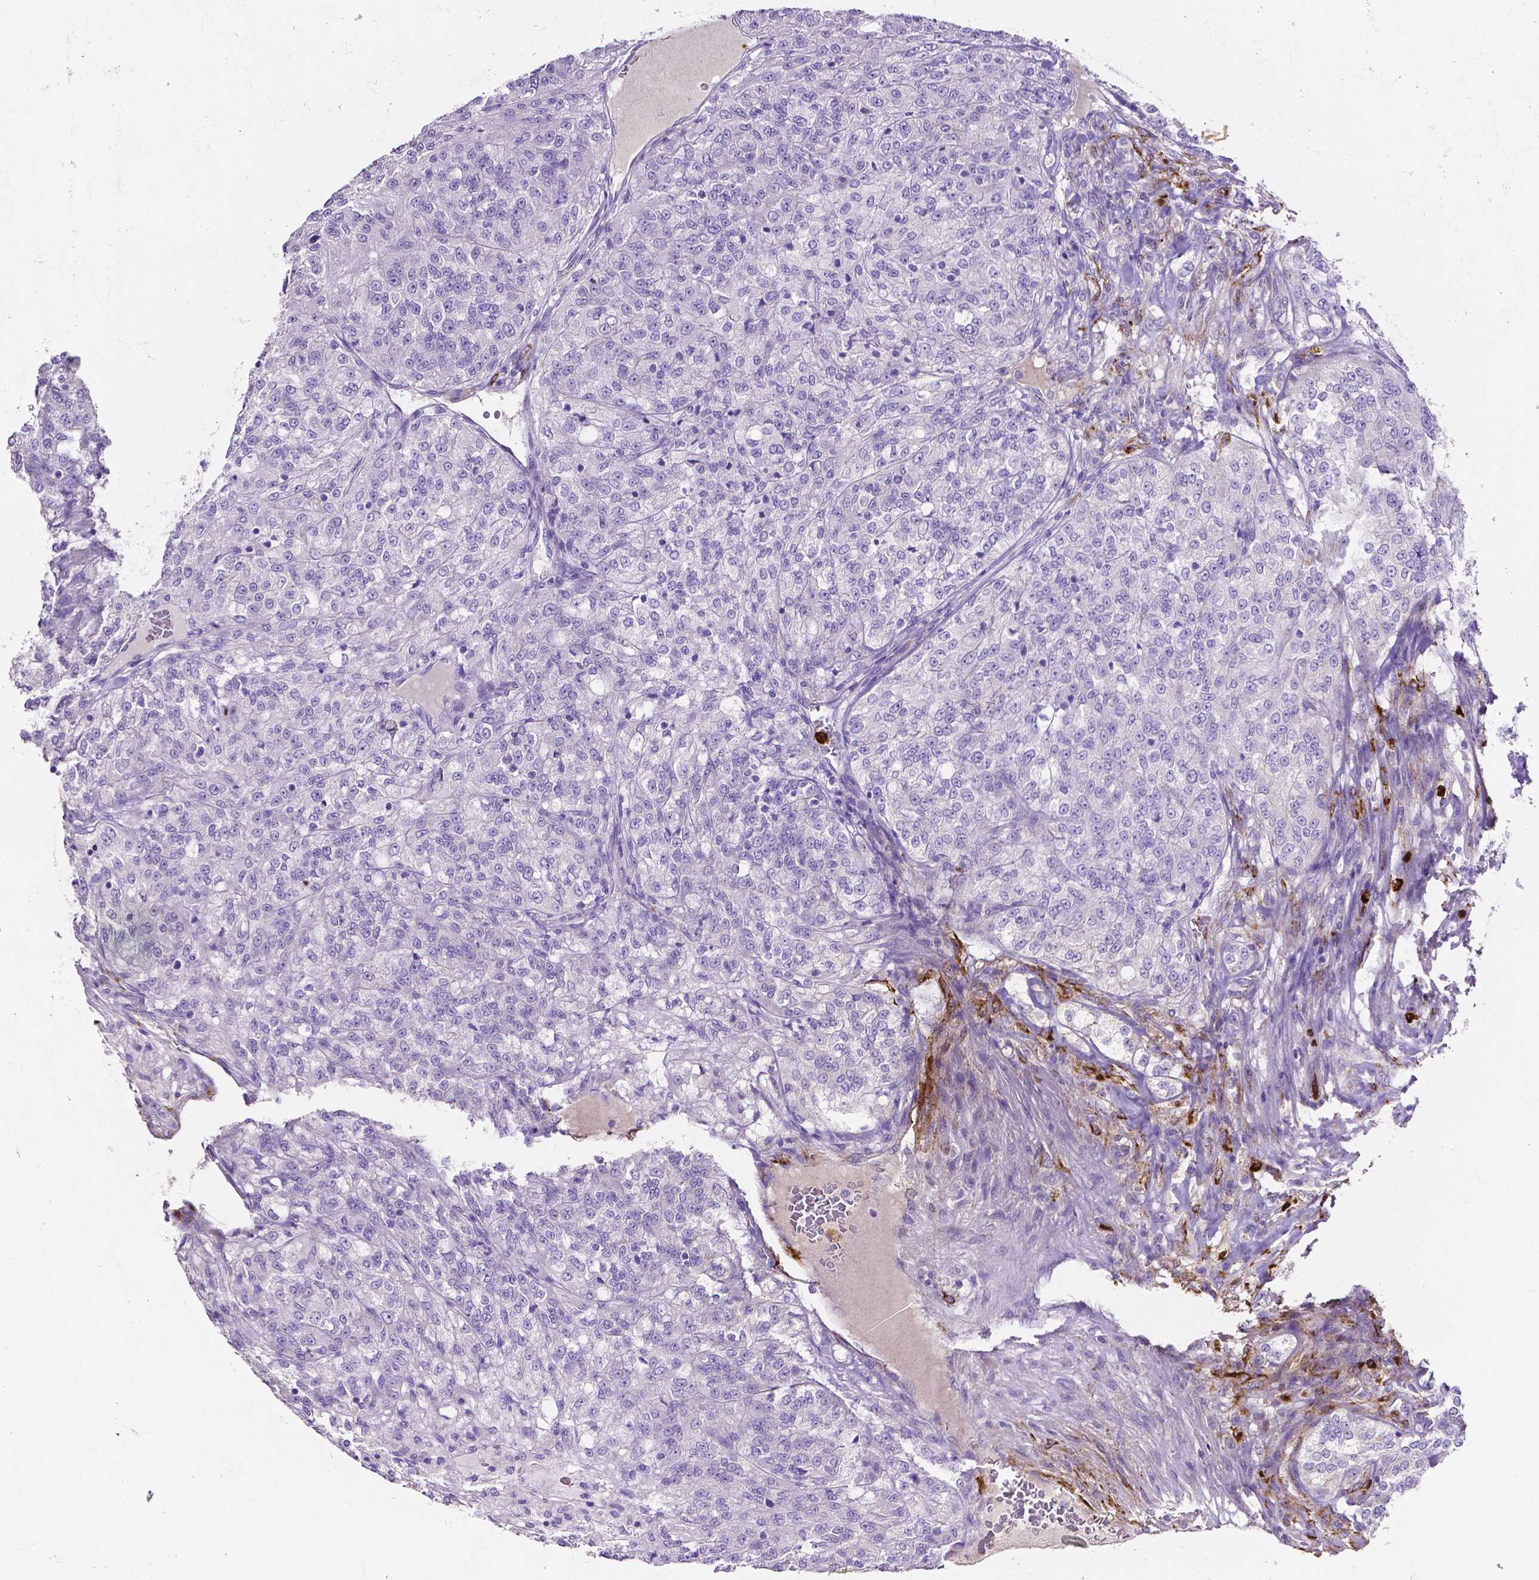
{"staining": {"intensity": "negative", "quantity": "none", "location": "none"}, "tissue": "renal cancer", "cell_type": "Tumor cells", "image_type": "cancer", "snomed": [{"axis": "morphology", "description": "Adenocarcinoma, NOS"}, {"axis": "topography", "description": "Kidney"}], "caption": "This micrograph is of adenocarcinoma (renal) stained with IHC to label a protein in brown with the nuclei are counter-stained blue. There is no staining in tumor cells.", "gene": "MMP9", "patient": {"sex": "female", "age": 63}}